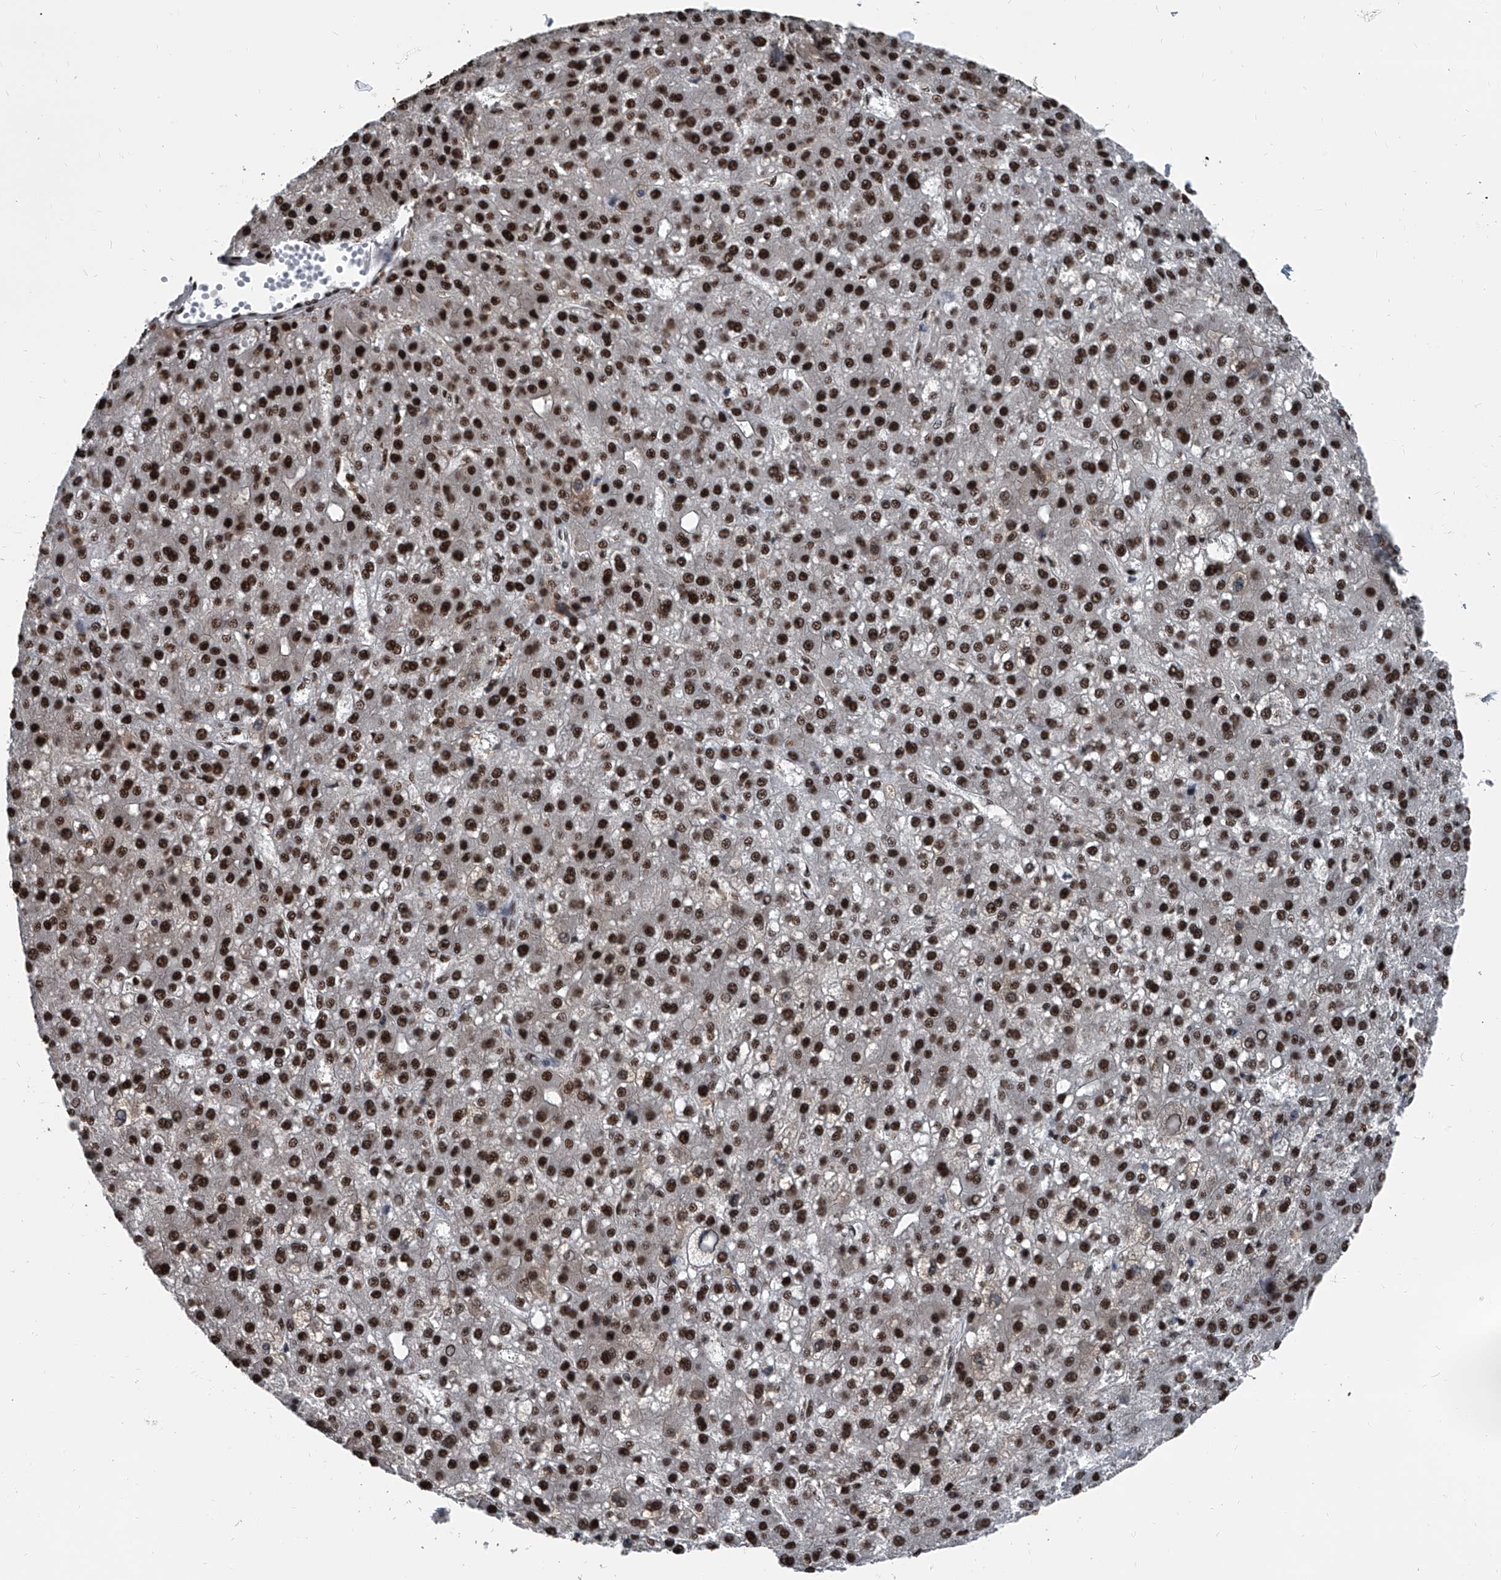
{"staining": {"intensity": "strong", "quantity": ">75%", "location": "nuclear"}, "tissue": "liver cancer", "cell_type": "Tumor cells", "image_type": "cancer", "snomed": [{"axis": "morphology", "description": "Carcinoma, Hepatocellular, NOS"}, {"axis": "topography", "description": "Liver"}], "caption": "A photomicrograph showing strong nuclear positivity in approximately >75% of tumor cells in hepatocellular carcinoma (liver), as visualized by brown immunohistochemical staining.", "gene": "FKBP5", "patient": {"sex": "male", "age": 67}}